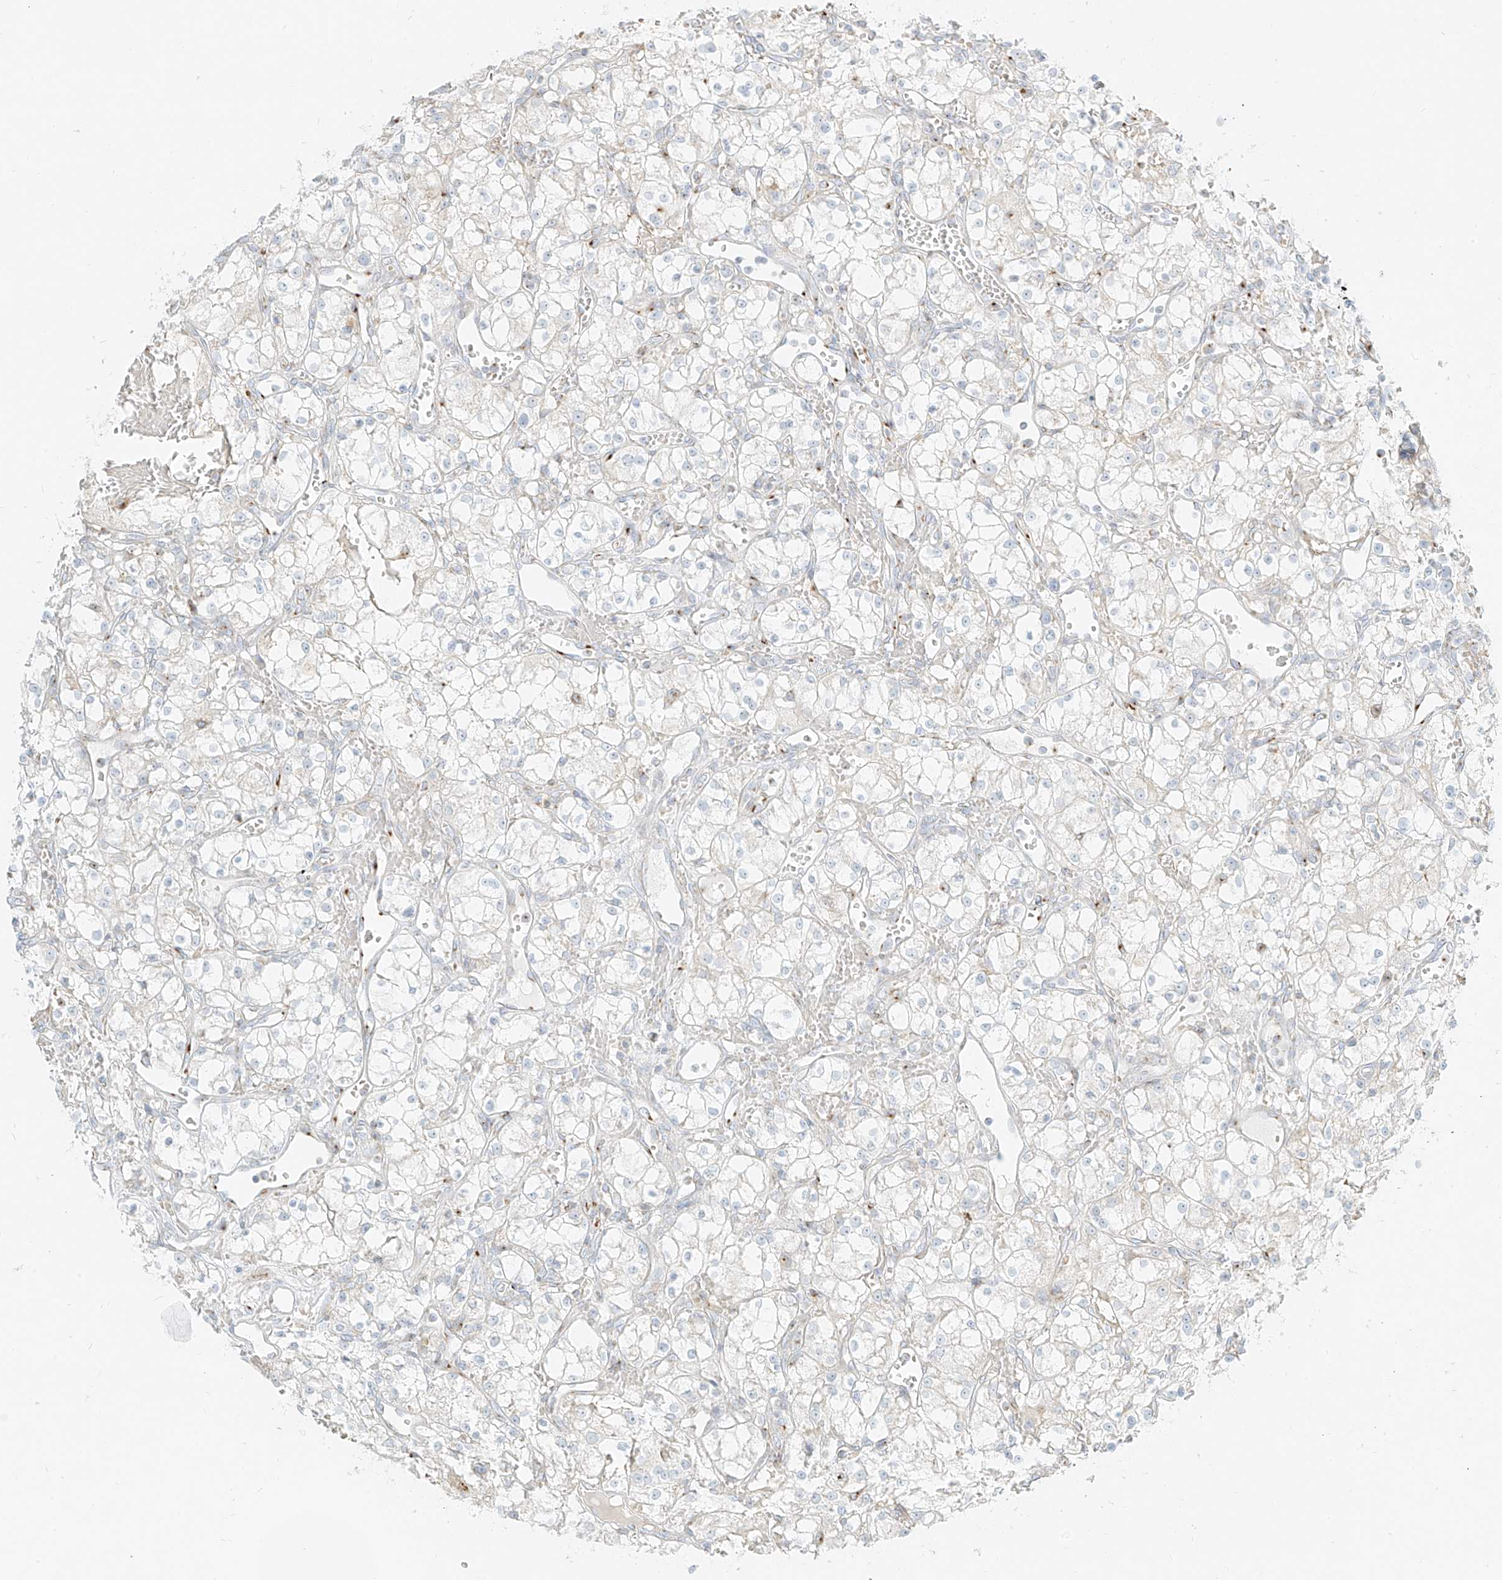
{"staining": {"intensity": "negative", "quantity": "none", "location": "none"}, "tissue": "renal cancer", "cell_type": "Tumor cells", "image_type": "cancer", "snomed": [{"axis": "morphology", "description": "Adenocarcinoma, NOS"}, {"axis": "topography", "description": "Kidney"}], "caption": "High magnification brightfield microscopy of renal adenocarcinoma stained with DAB (brown) and counterstained with hematoxylin (blue): tumor cells show no significant expression.", "gene": "TMEM87B", "patient": {"sex": "male", "age": 59}}